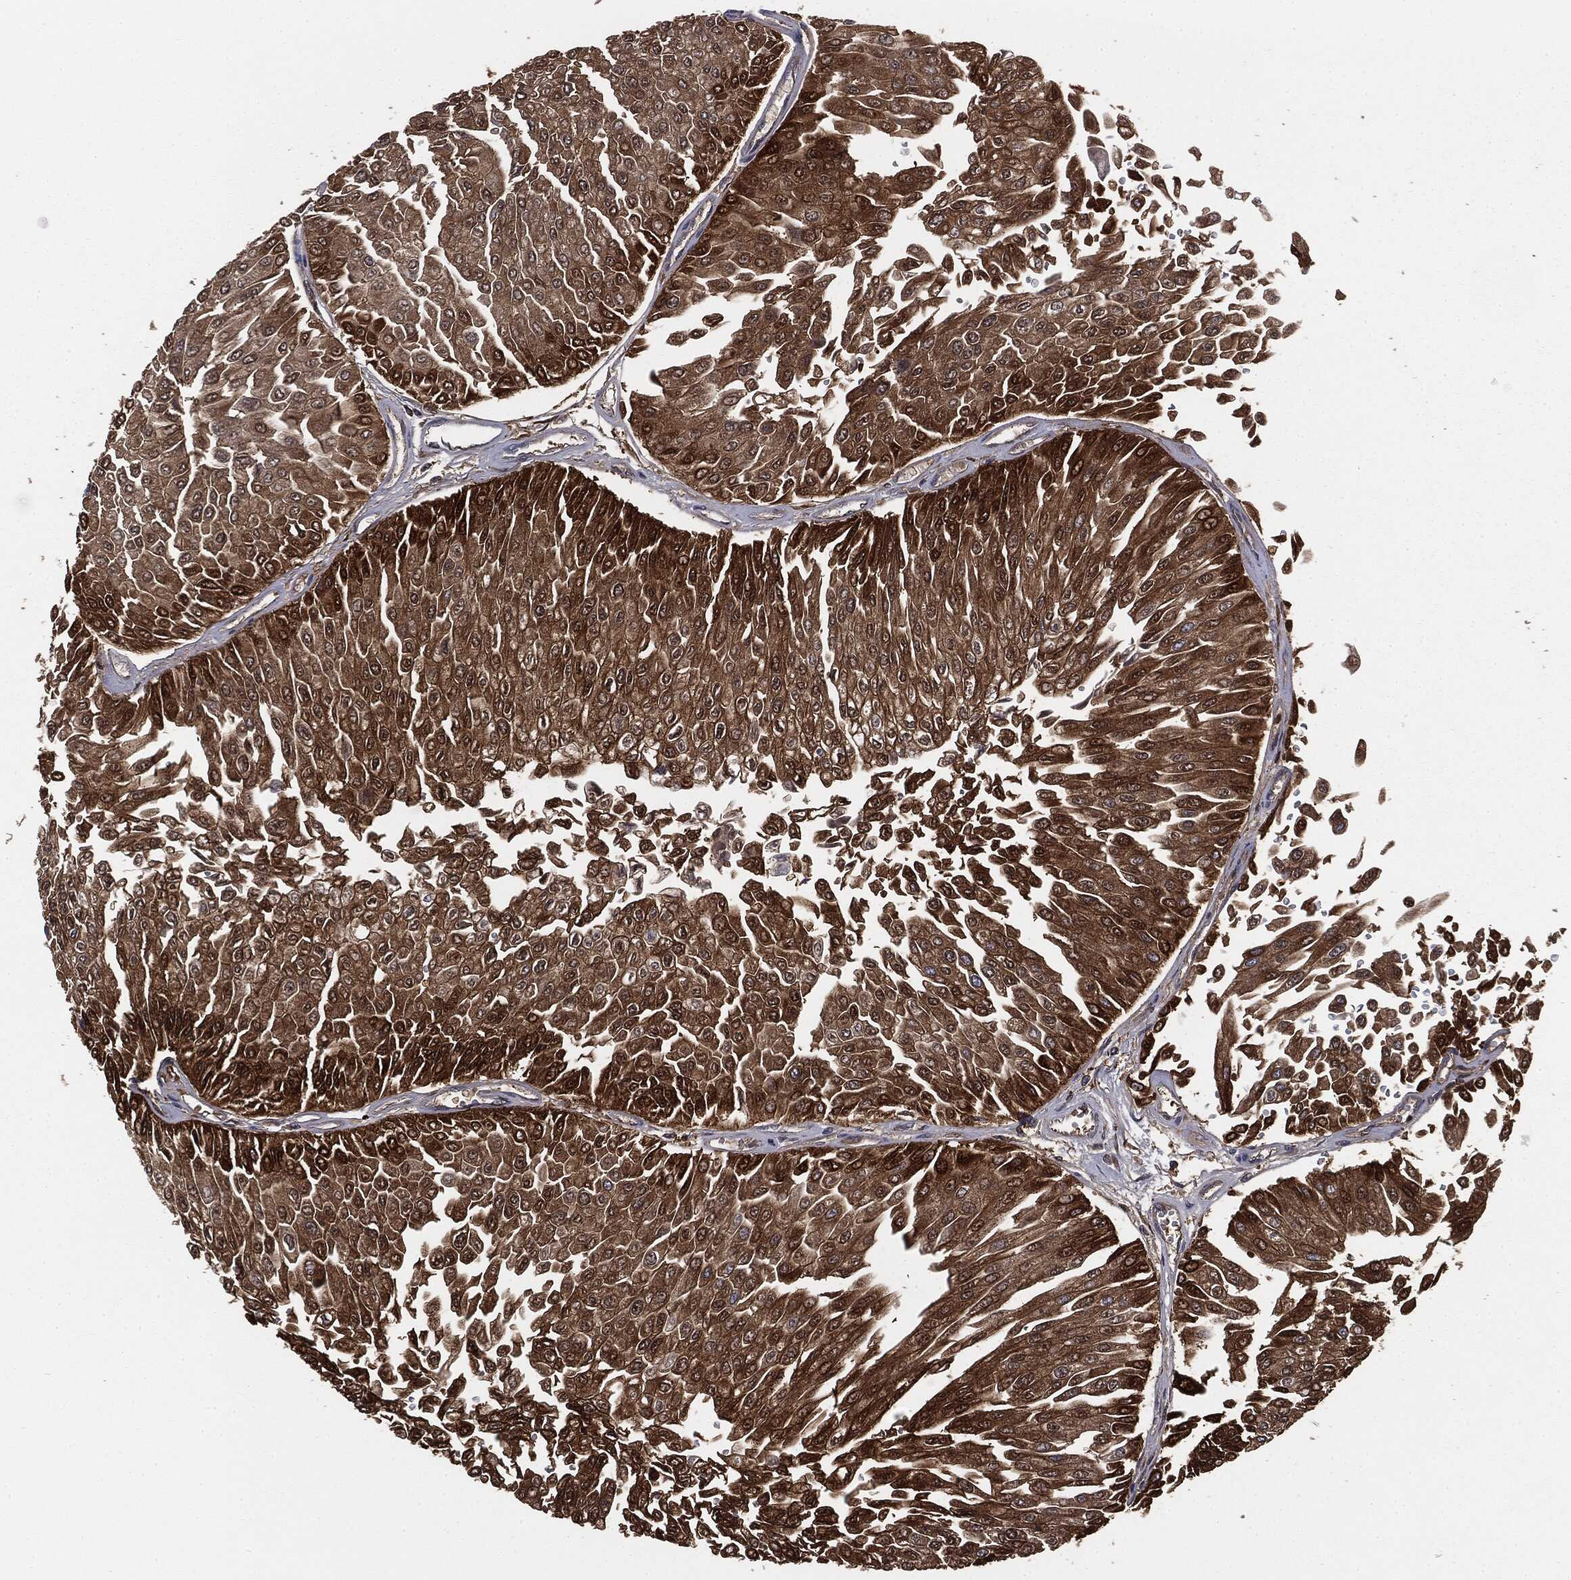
{"staining": {"intensity": "strong", "quantity": ">75%", "location": "cytoplasmic/membranous"}, "tissue": "urothelial cancer", "cell_type": "Tumor cells", "image_type": "cancer", "snomed": [{"axis": "morphology", "description": "Urothelial carcinoma, Low grade"}, {"axis": "topography", "description": "Urinary bladder"}], "caption": "A high-resolution photomicrograph shows IHC staining of low-grade urothelial carcinoma, which shows strong cytoplasmic/membranous staining in approximately >75% of tumor cells.", "gene": "GNB5", "patient": {"sex": "male", "age": 67}}